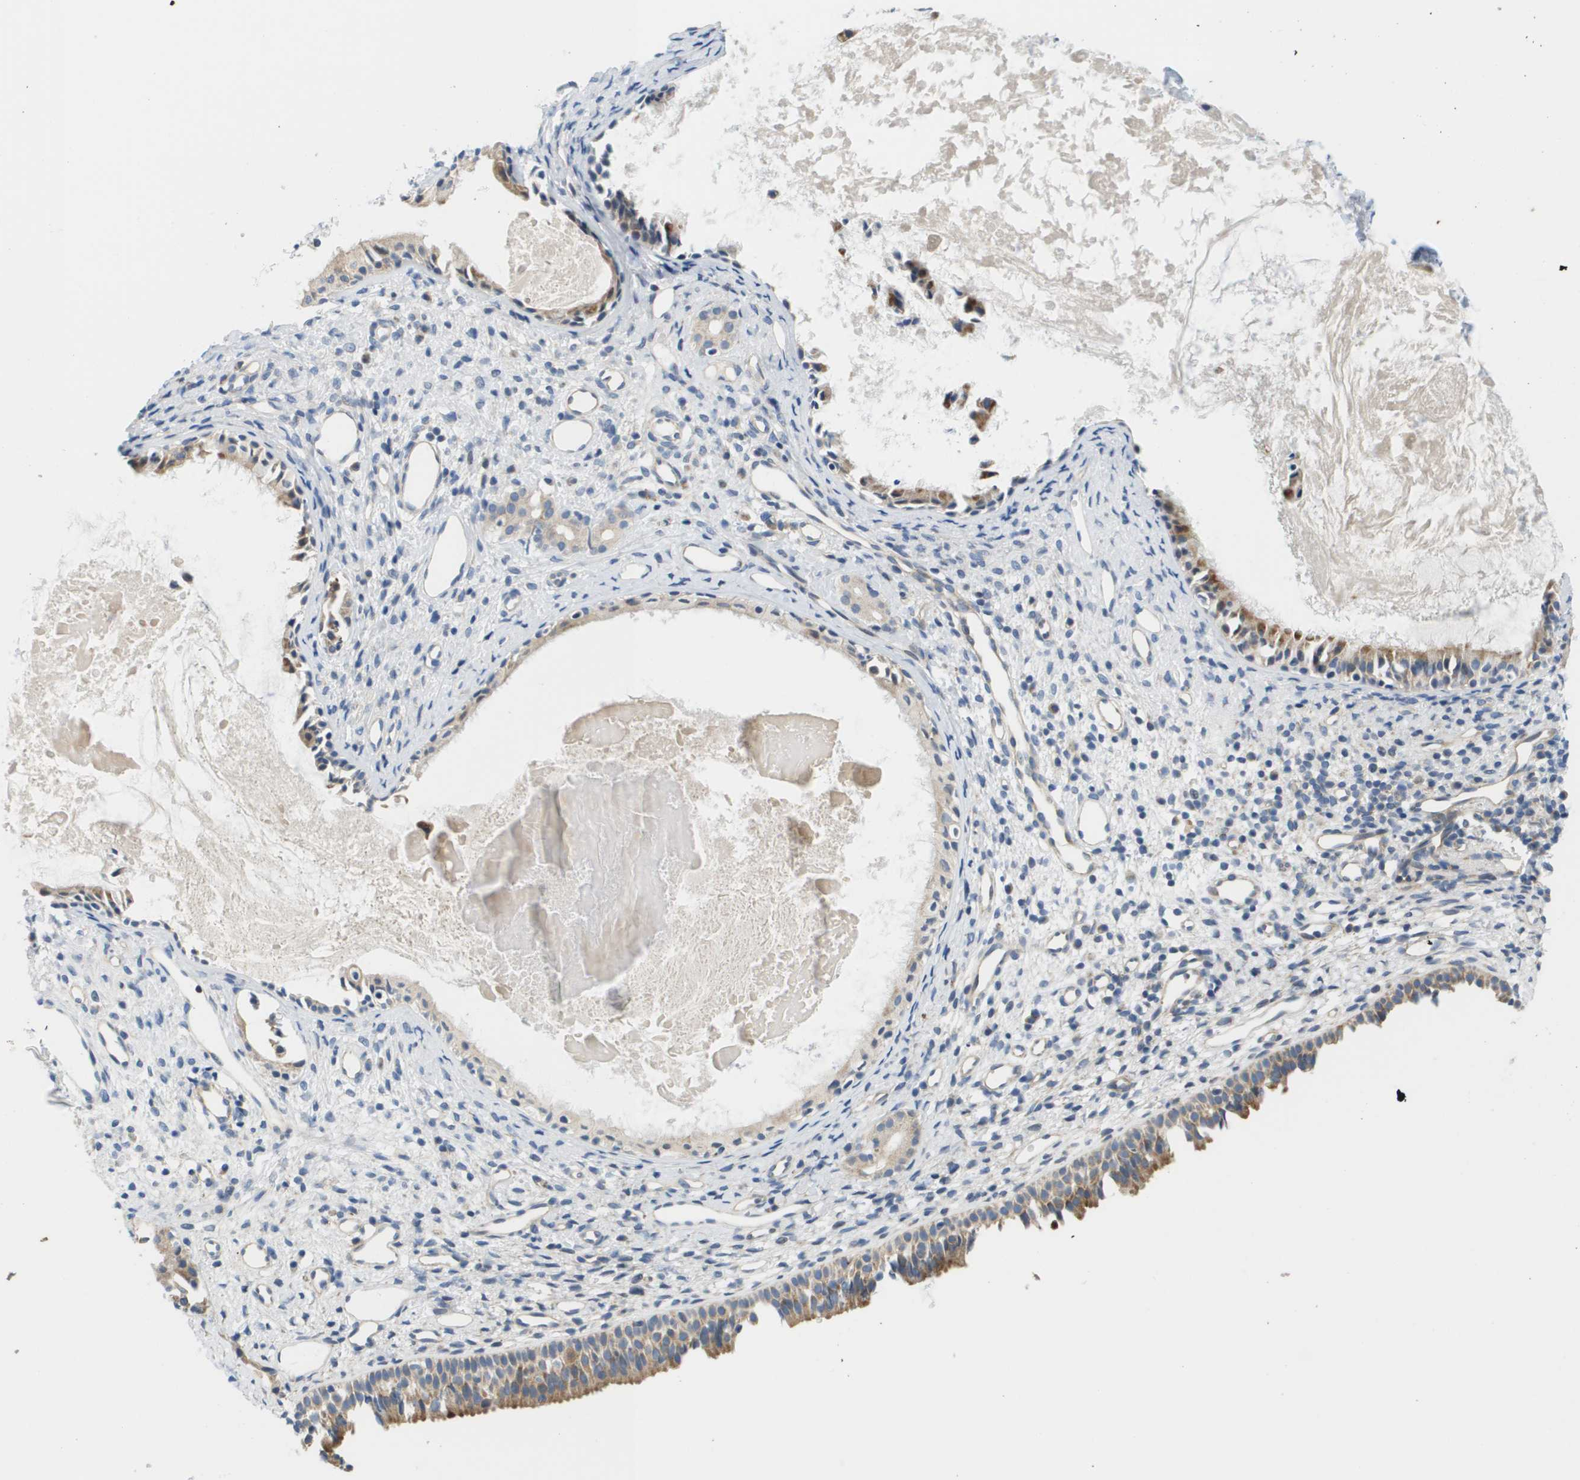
{"staining": {"intensity": "moderate", "quantity": ">75%", "location": "cytoplasmic/membranous"}, "tissue": "nasopharynx", "cell_type": "Respiratory epithelial cells", "image_type": "normal", "snomed": [{"axis": "morphology", "description": "Normal tissue, NOS"}, {"axis": "topography", "description": "Nasopharynx"}], "caption": "Benign nasopharynx shows moderate cytoplasmic/membranous positivity in approximately >75% of respiratory epithelial cells, visualized by immunohistochemistry. (DAB (3,3'-diaminobenzidine) IHC with brightfield microscopy, high magnification).", "gene": "KRT23", "patient": {"sex": "male", "age": 22}}